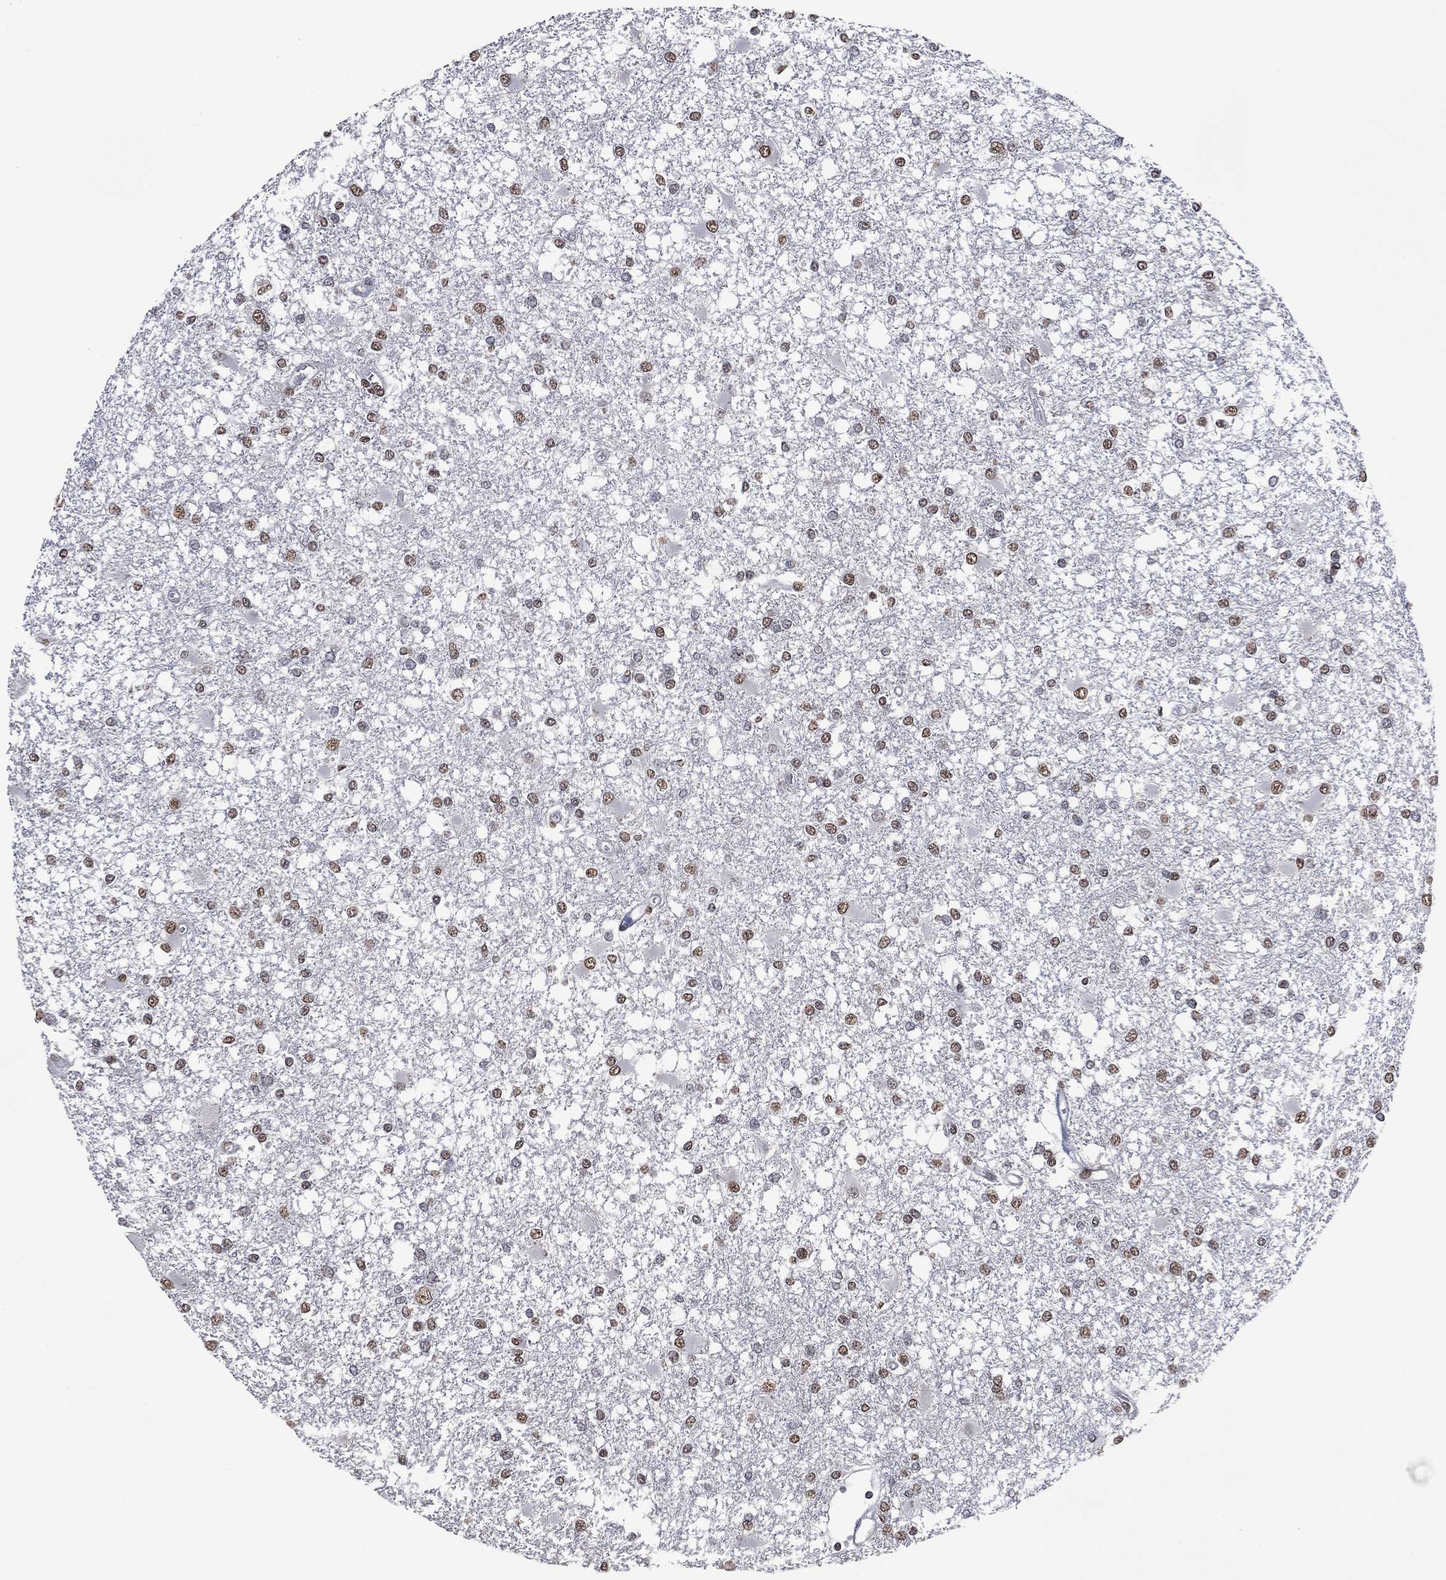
{"staining": {"intensity": "weak", "quantity": ">75%", "location": "nuclear"}, "tissue": "glioma", "cell_type": "Tumor cells", "image_type": "cancer", "snomed": [{"axis": "morphology", "description": "Glioma, malignant, High grade"}, {"axis": "topography", "description": "Cerebral cortex"}], "caption": "High-grade glioma (malignant) tissue demonstrates weak nuclear expression in approximately >75% of tumor cells", "gene": "EHMT1", "patient": {"sex": "male", "age": 79}}